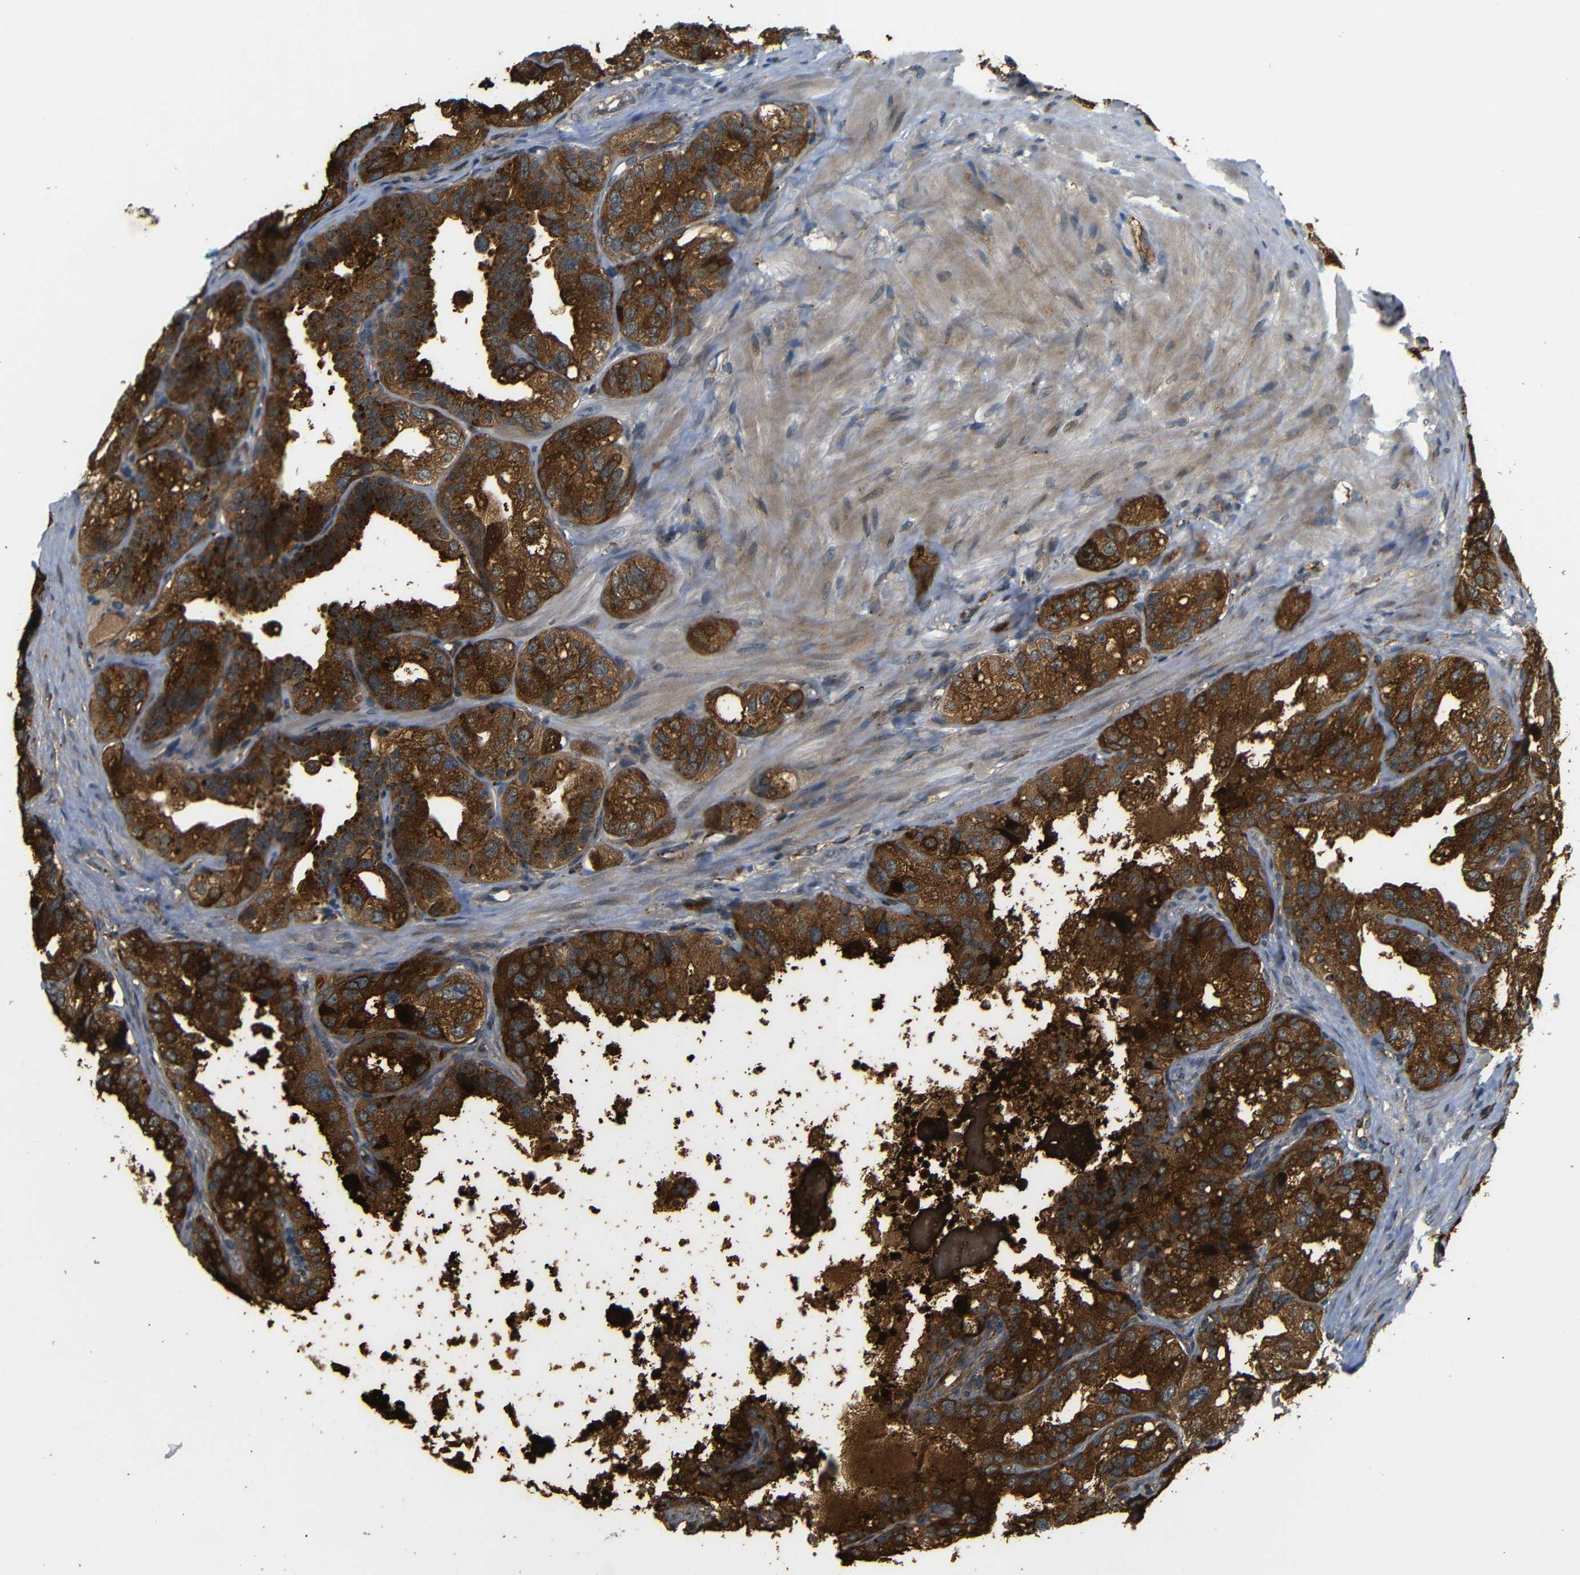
{"staining": {"intensity": "strong", "quantity": ">75%", "location": "cytoplasmic/membranous"}, "tissue": "seminal vesicle", "cell_type": "Glandular cells", "image_type": "normal", "snomed": [{"axis": "morphology", "description": "Normal tissue, NOS"}, {"axis": "topography", "description": "Seminal veicle"}], "caption": "Protein analysis of benign seminal vesicle shows strong cytoplasmic/membranous expression in about >75% of glandular cells.", "gene": "ATP7A", "patient": {"sex": "male", "age": 68}}